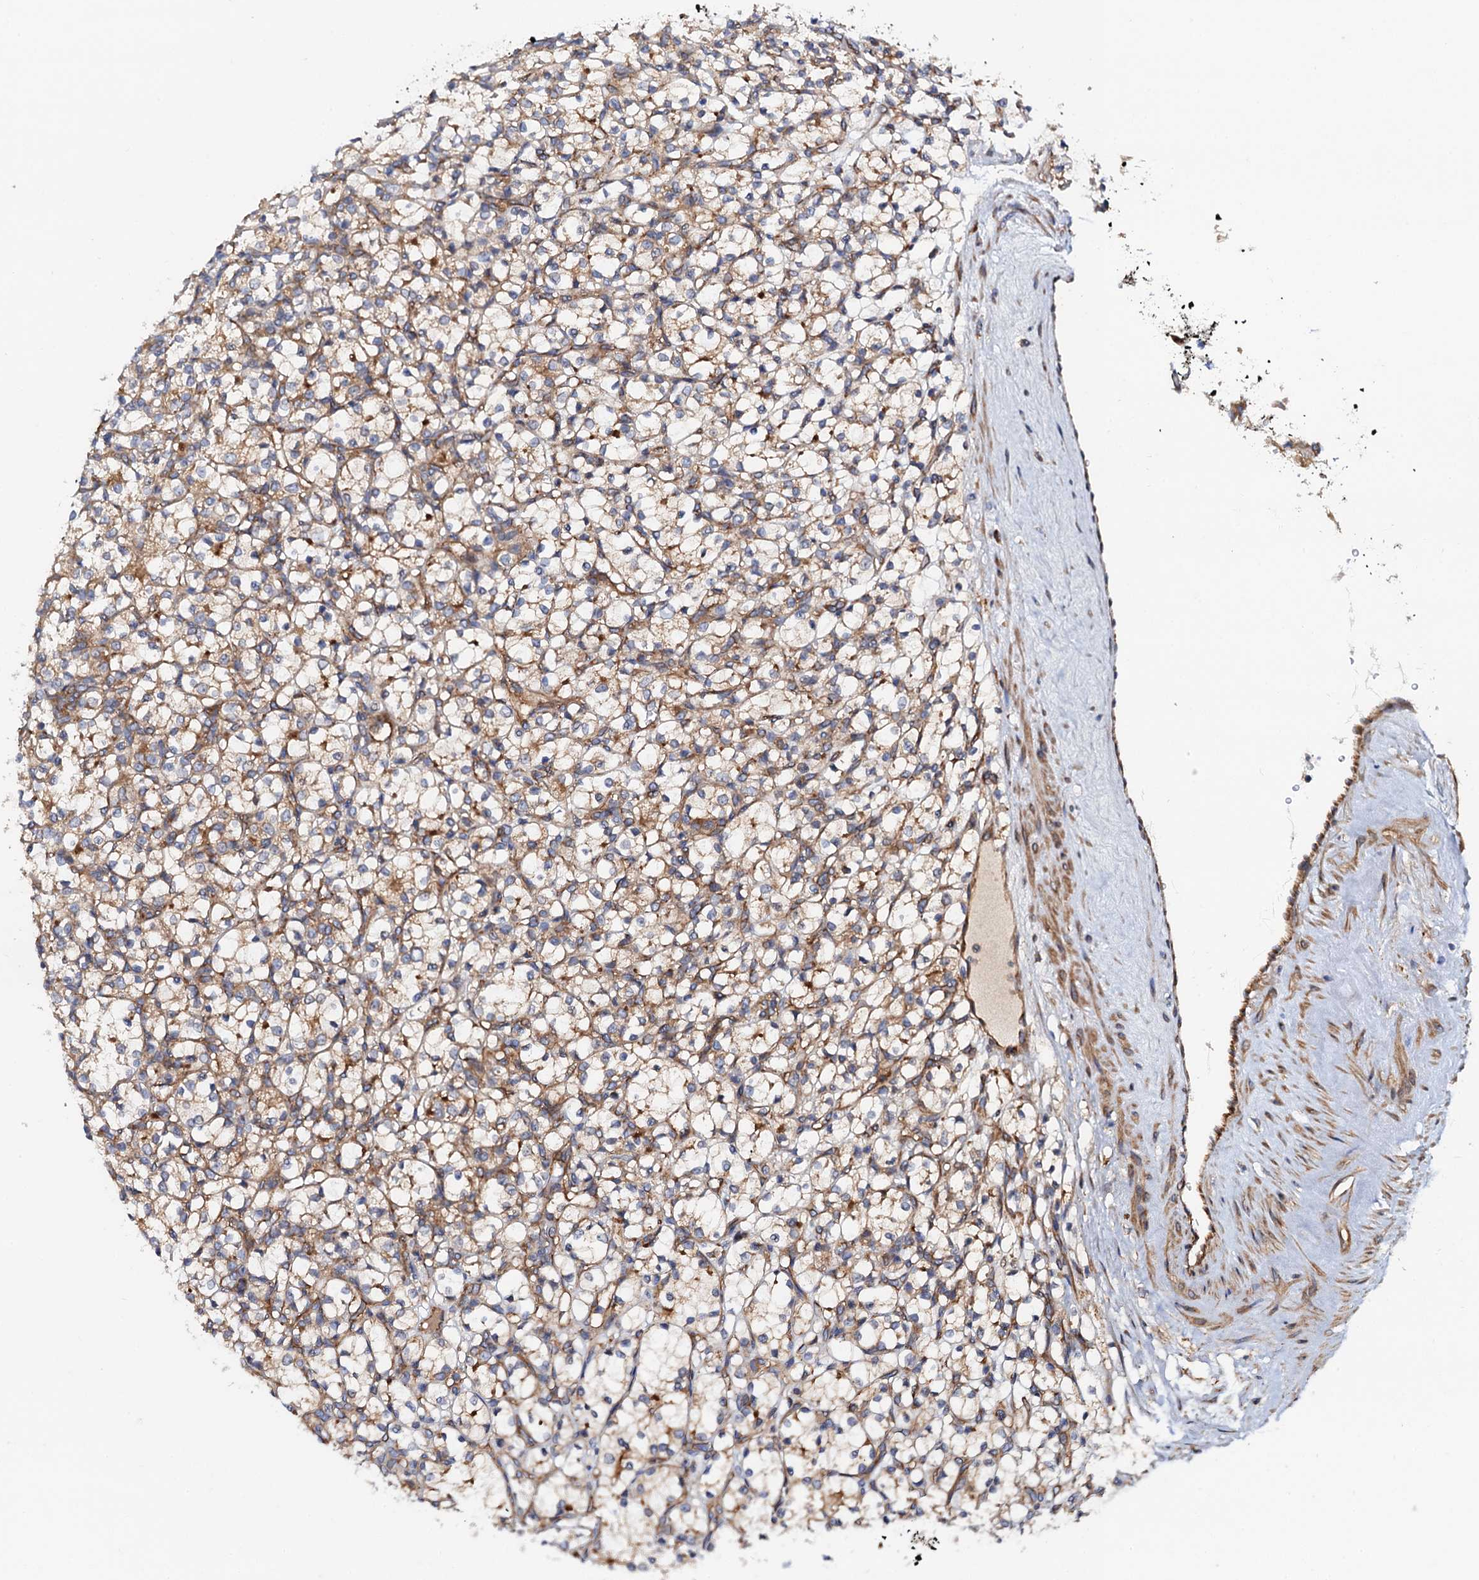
{"staining": {"intensity": "moderate", "quantity": ">75%", "location": "cytoplasmic/membranous"}, "tissue": "renal cancer", "cell_type": "Tumor cells", "image_type": "cancer", "snomed": [{"axis": "morphology", "description": "Adenocarcinoma, NOS"}, {"axis": "topography", "description": "Kidney"}], "caption": "The immunohistochemical stain labels moderate cytoplasmic/membranous staining in tumor cells of adenocarcinoma (renal) tissue.", "gene": "MRPL48", "patient": {"sex": "female", "age": 69}}